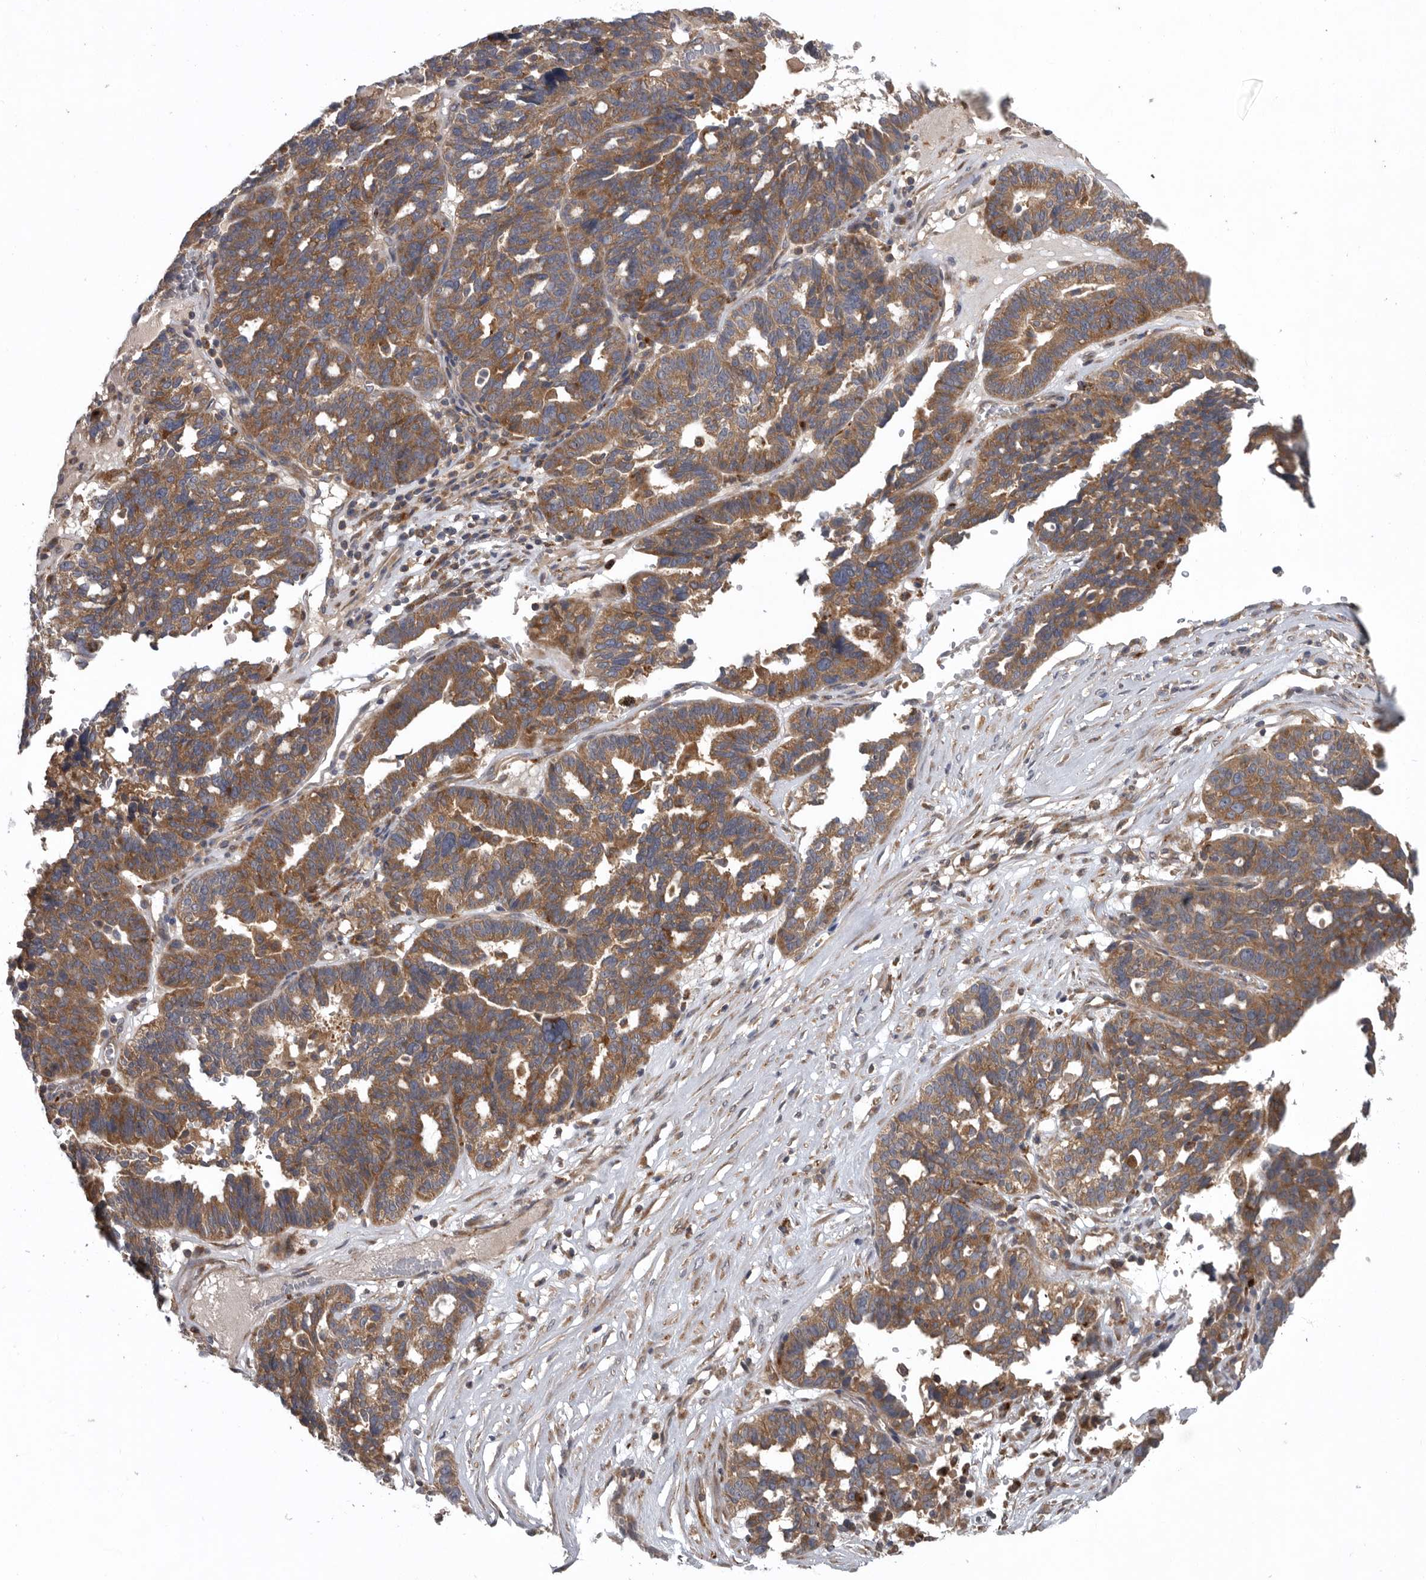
{"staining": {"intensity": "moderate", "quantity": ">75%", "location": "cytoplasmic/membranous"}, "tissue": "ovarian cancer", "cell_type": "Tumor cells", "image_type": "cancer", "snomed": [{"axis": "morphology", "description": "Cystadenocarcinoma, serous, NOS"}, {"axis": "topography", "description": "Ovary"}], "caption": "Ovarian cancer was stained to show a protein in brown. There is medium levels of moderate cytoplasmic/membranous expression in approximately >75% of tumor cells. (Brightfield microscopy of DAB IHC at high magnification).", "gene": "C1orf109", "patient": {"sex": "female", "age": 59}}